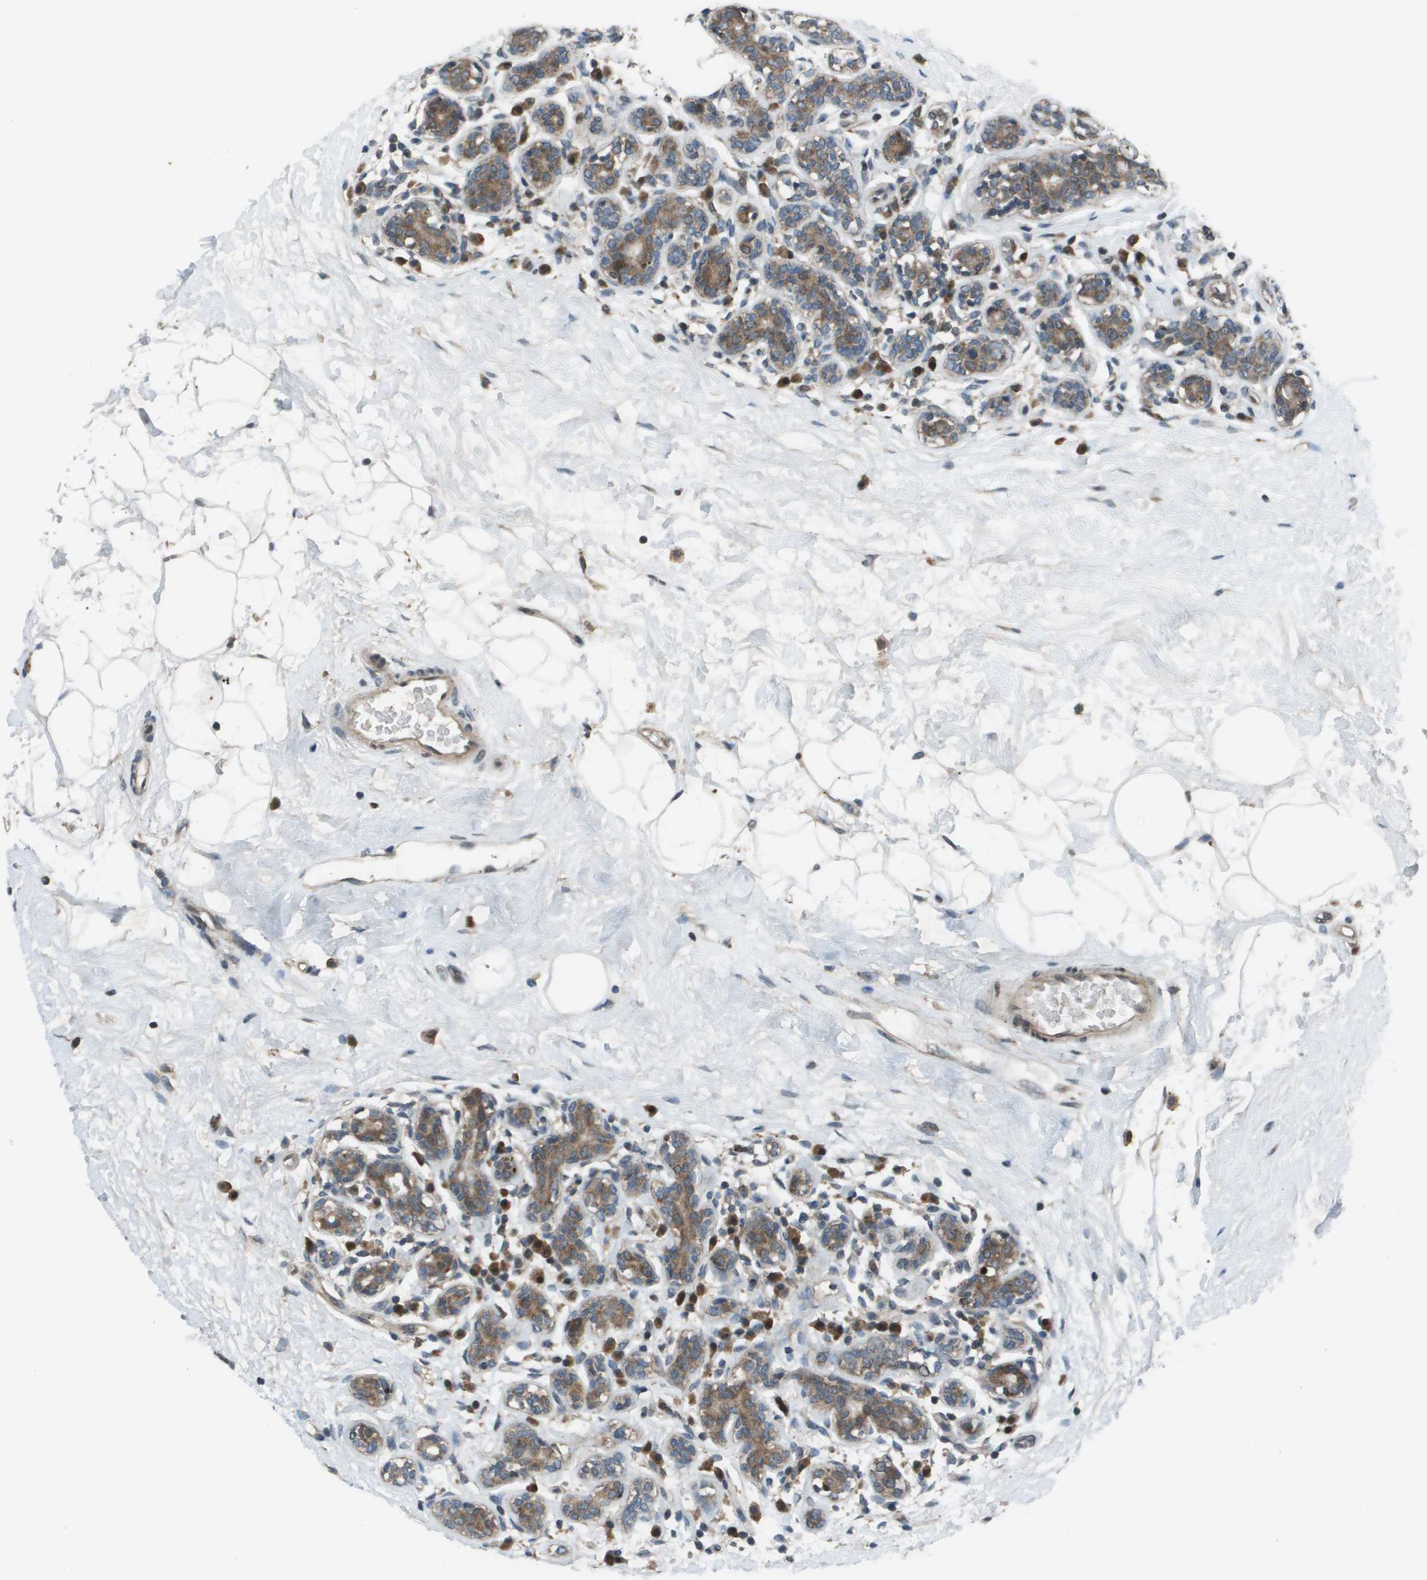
{"staining": {"intensity": "weak", "quantity": ">75%", "location": "cytoplasmic/membranous"}, "tissue": "breast cancer", "cell_type": "Tumor cells", "image_type": "cancer", "snomed": [{"axis": "morphology", "description": "Normal tissue, NOS"}, {"axis": "morphology", "description": "Duct carcinoma"}, {"axis": "topography", "description": "Breast"}], "caption": "High-magnification brightfield microscopy of breast cancer (invasive ductal carcinoma) stained with DAB (brown) and counterstained with hematoxylin (blue). tumor cells exhibit weak cytoplasmic/membranous staining is present in about>75% of cells.", "gene": "GOSR2", "patient": {"sex": "female", "age": 39}}